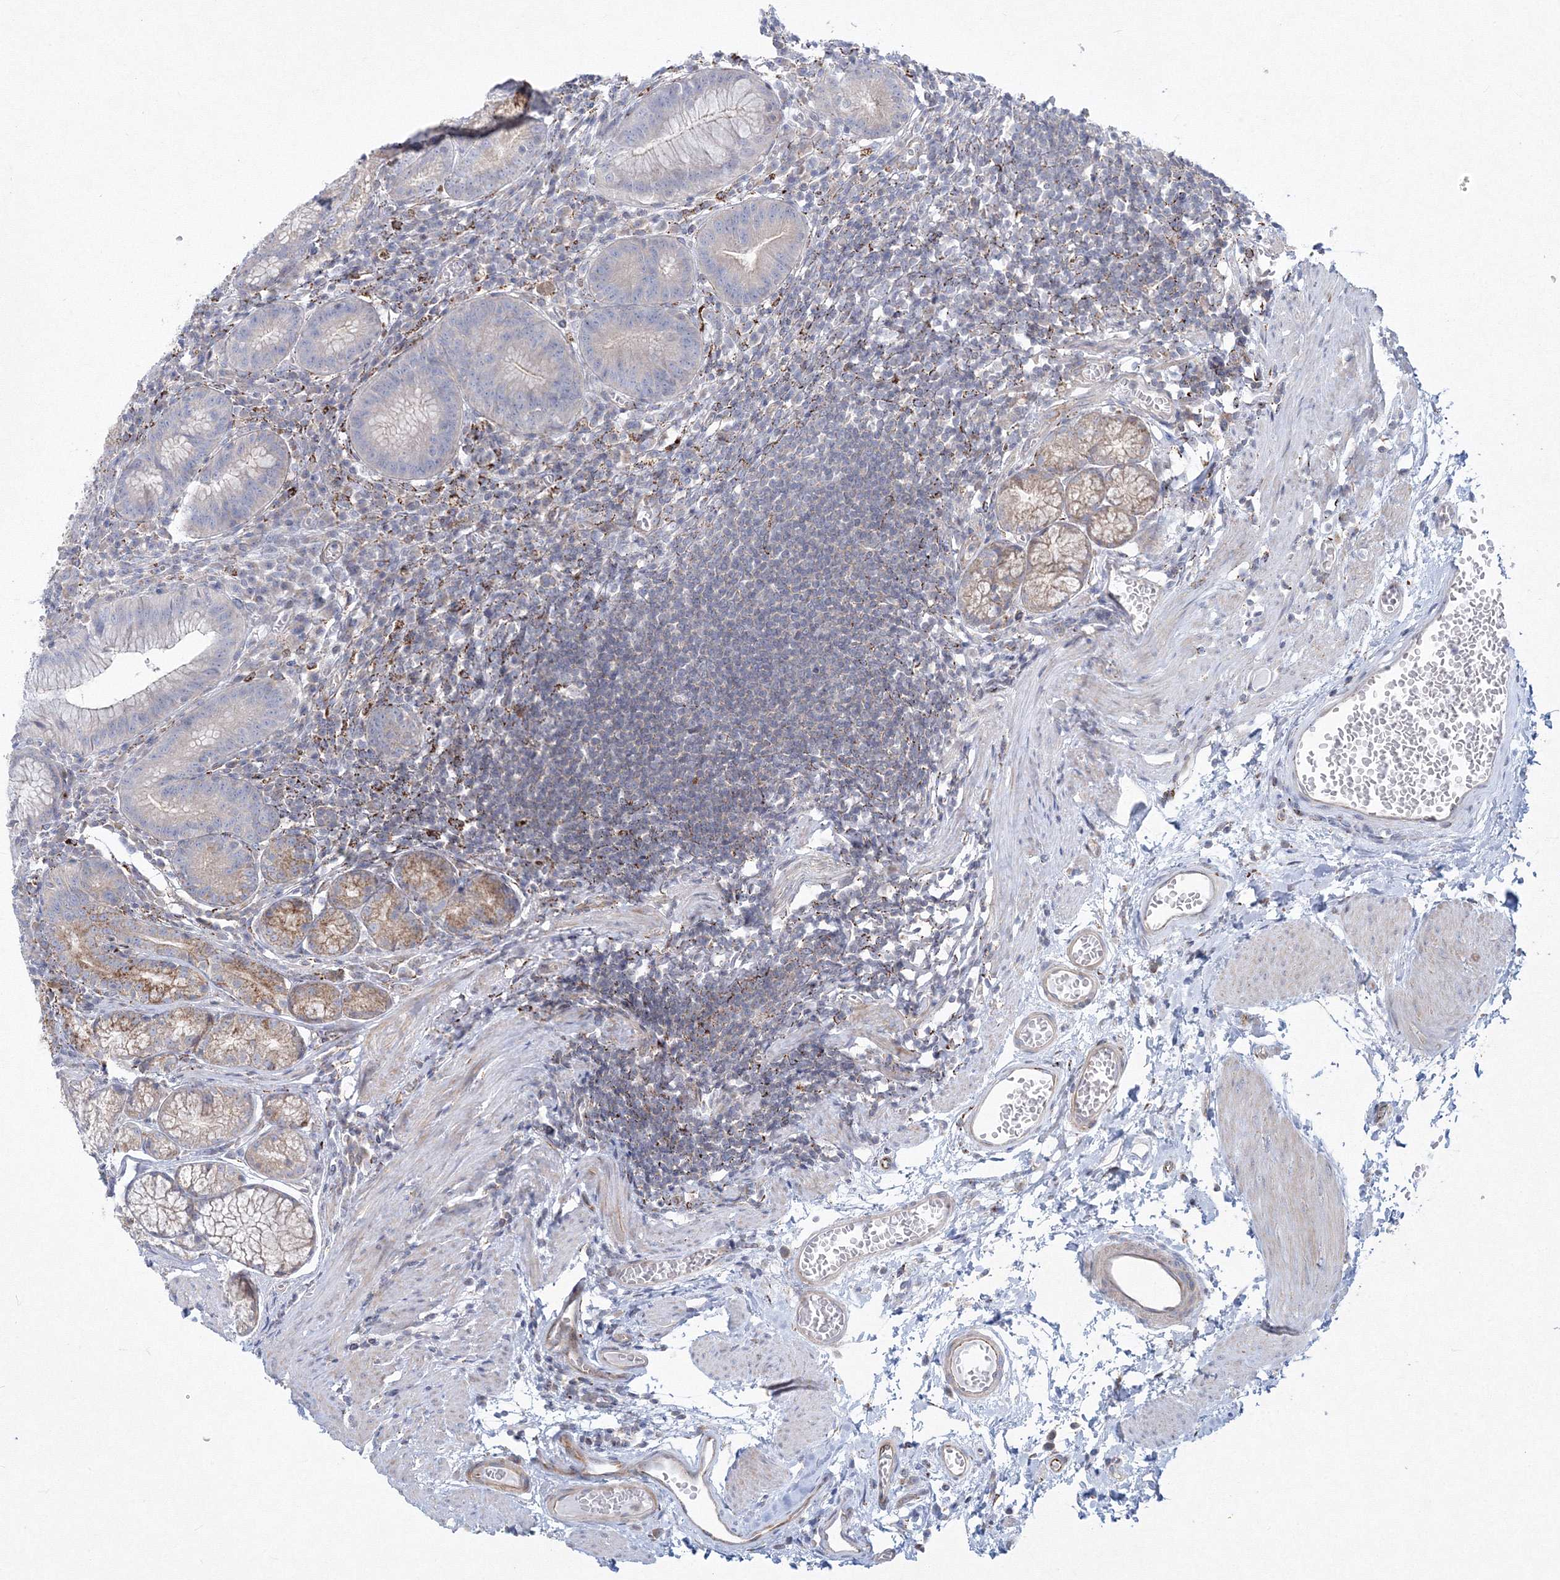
{"staining": {"intensity": "weak", "quantity": "<25%", "location": "cytoplasmic/membranous"}, "tissue": "stomach", "cell_type": "Glandular cells", "image_type": "normal", "snomed": [{"axis": "morphology", "description": "Normal tissue, NOS"}, {"axis": "topography", "description": "Stomach"}], "caption": "High power microscopy histopathology image of an immunohistochemistry histopathology image of unremarkable stomach, revealing no significant expression in glandular cells.", "gene": "WDR49", "patient": {"sex": "male", "age": 55}}